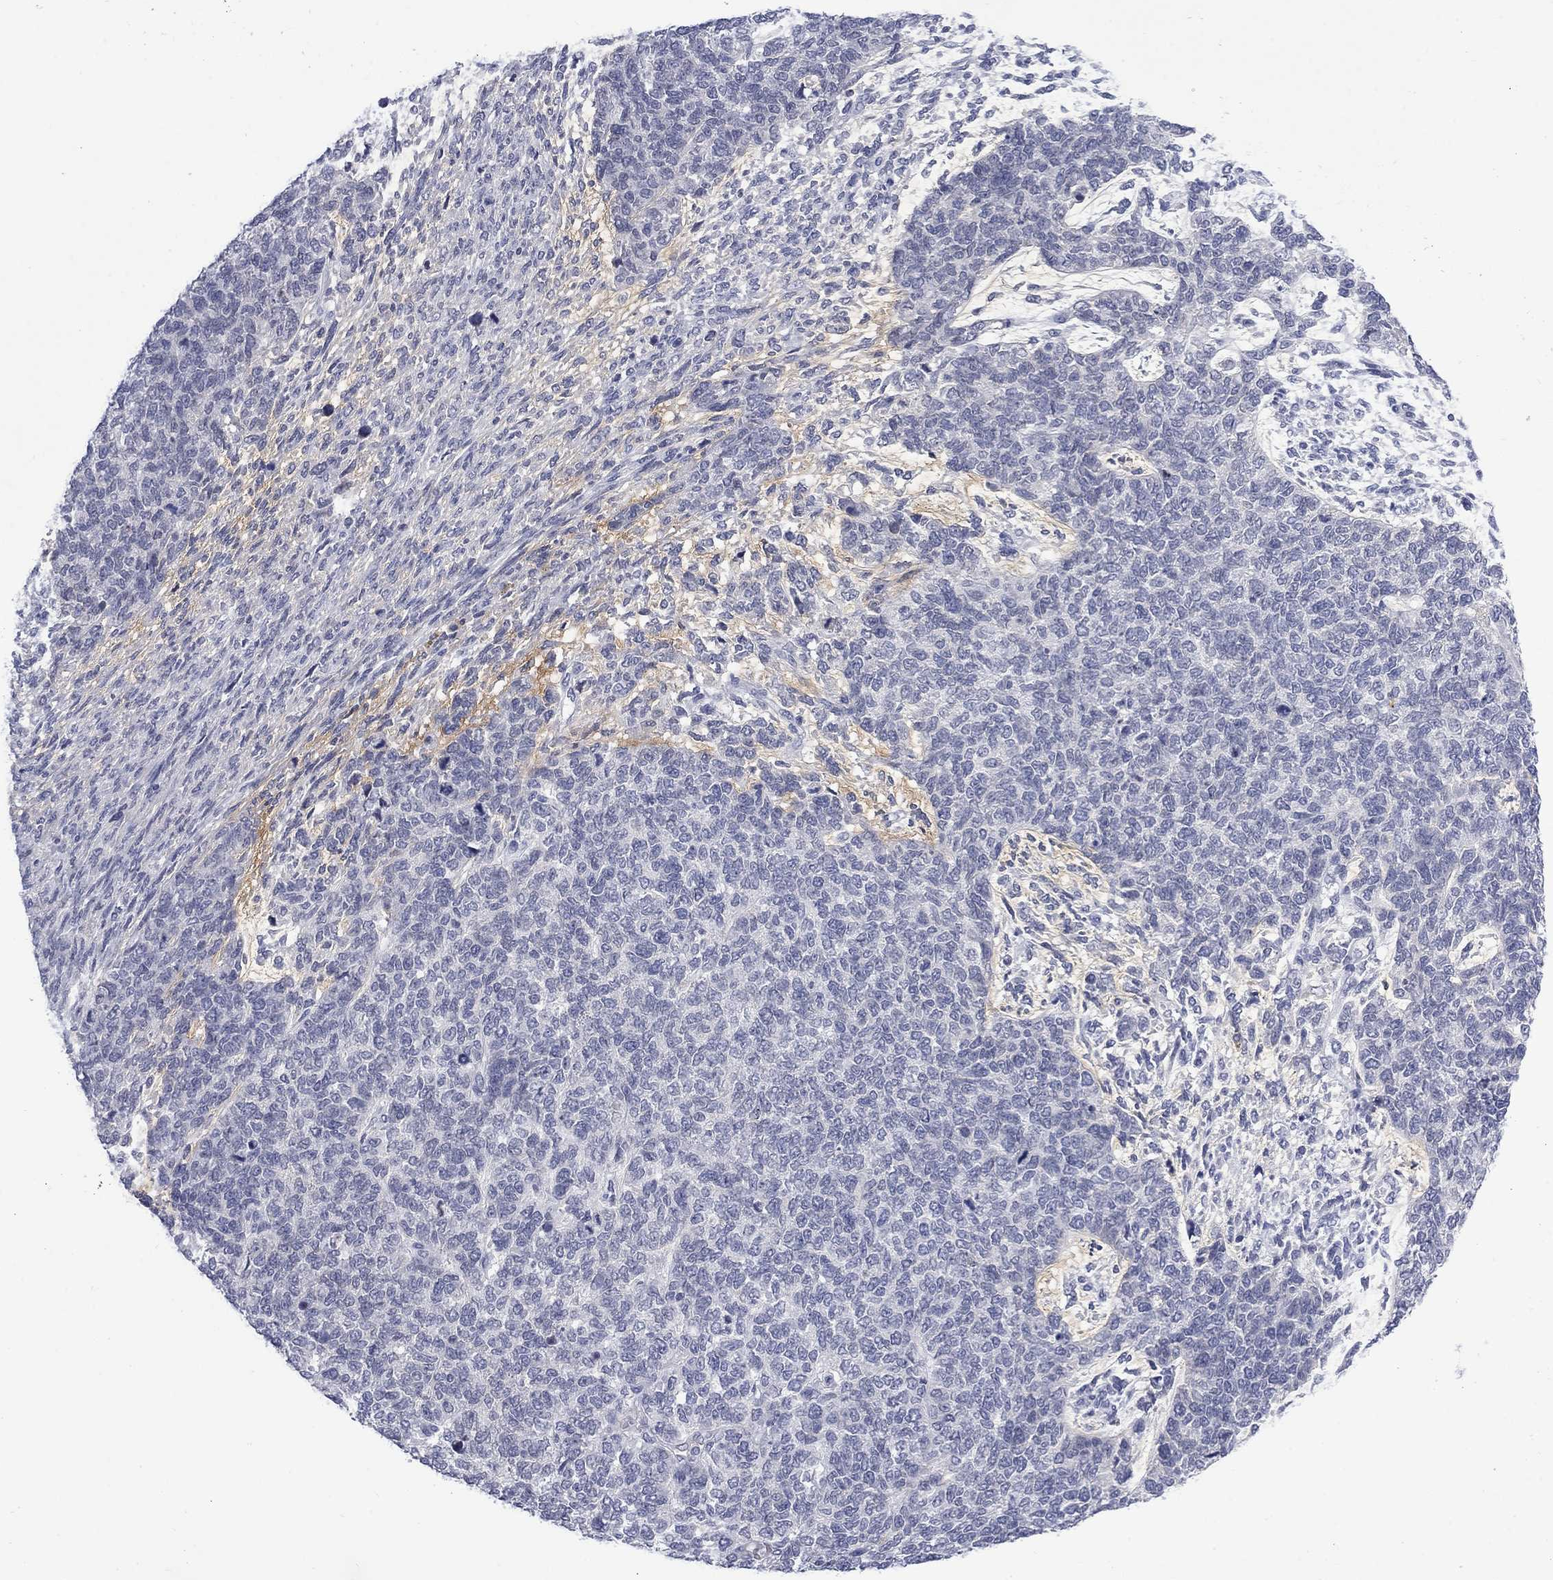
{"staining": {"intensity": "negative", "quantity": "none", "location": "none"}, "tissue": "cervical cancer", "cell_type": "Tumor cells", "image_type": "cancer", "snomed": [{"axis": "morphology", "description": "Squamous cell carcinoma, NOS"}, {"axis": "topography", "description": "Cervix"}], "caption": "An immunohistochemistry photomicrograph of cervical cancer (squamous cell carcinoma) is shown. There is no staining in tumor cells of cervical cancer (squamous cell carcinoma).", "gene": "NSMF", "patient": {"sex": "female", "age": 63}}